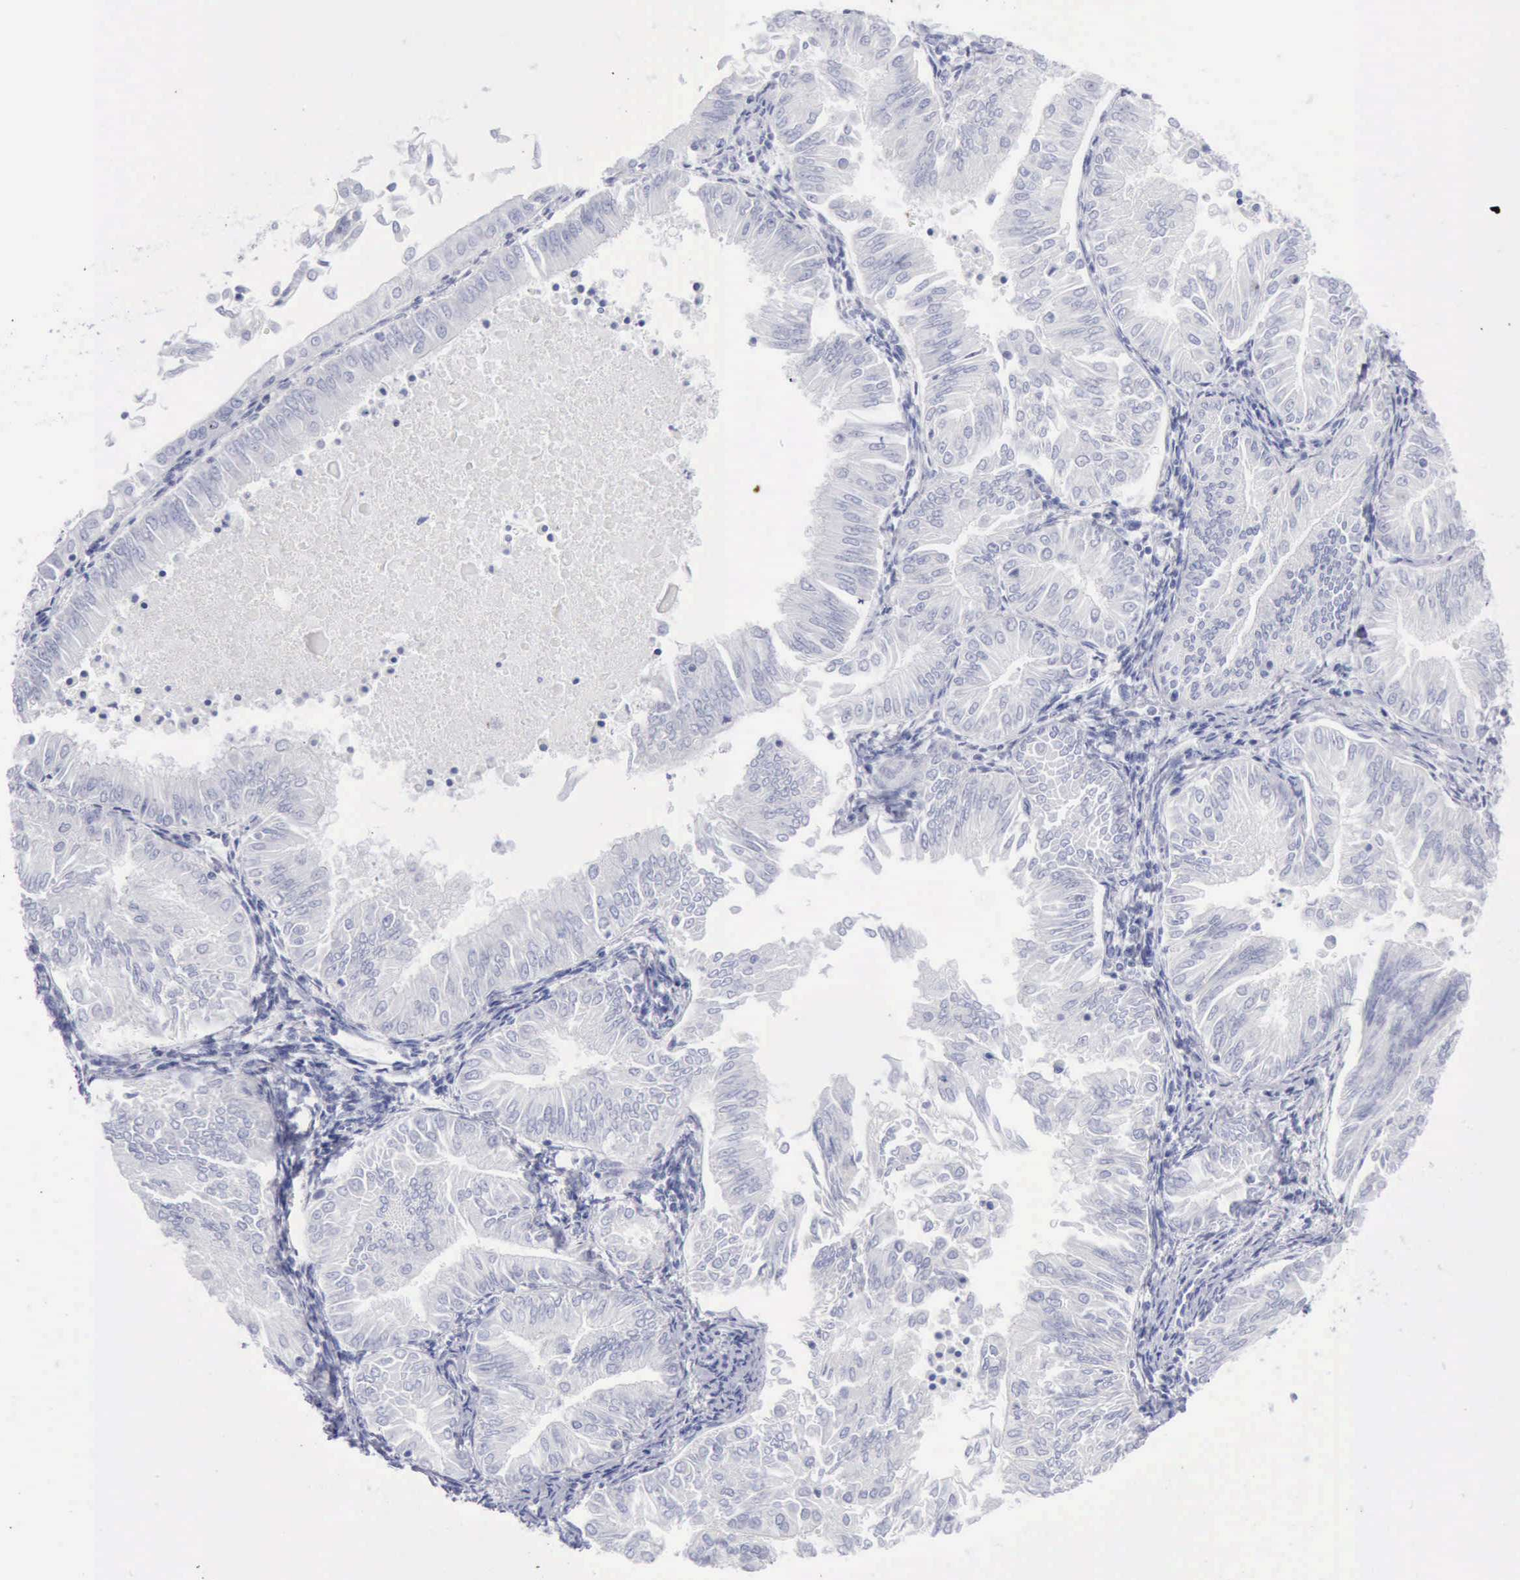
{"staining": {"intensity": "negative", "quantity": "none", "location": "none"}, "tissue": "endometrial cancer", "cell_type": "Tumor cells", "image_type": "cancer", "snomed": [{"axis": "morphology", "description": "Adenocarcinoma, NOS"}, {"axis": "topography", "description": "Endometrium"}], "caption": "The IHC histopathology image has no significant expression in tumor cells of endometrial cancer tissue.", "gene": "KRT10", "patient": {"sex": "female", "age": 53}}